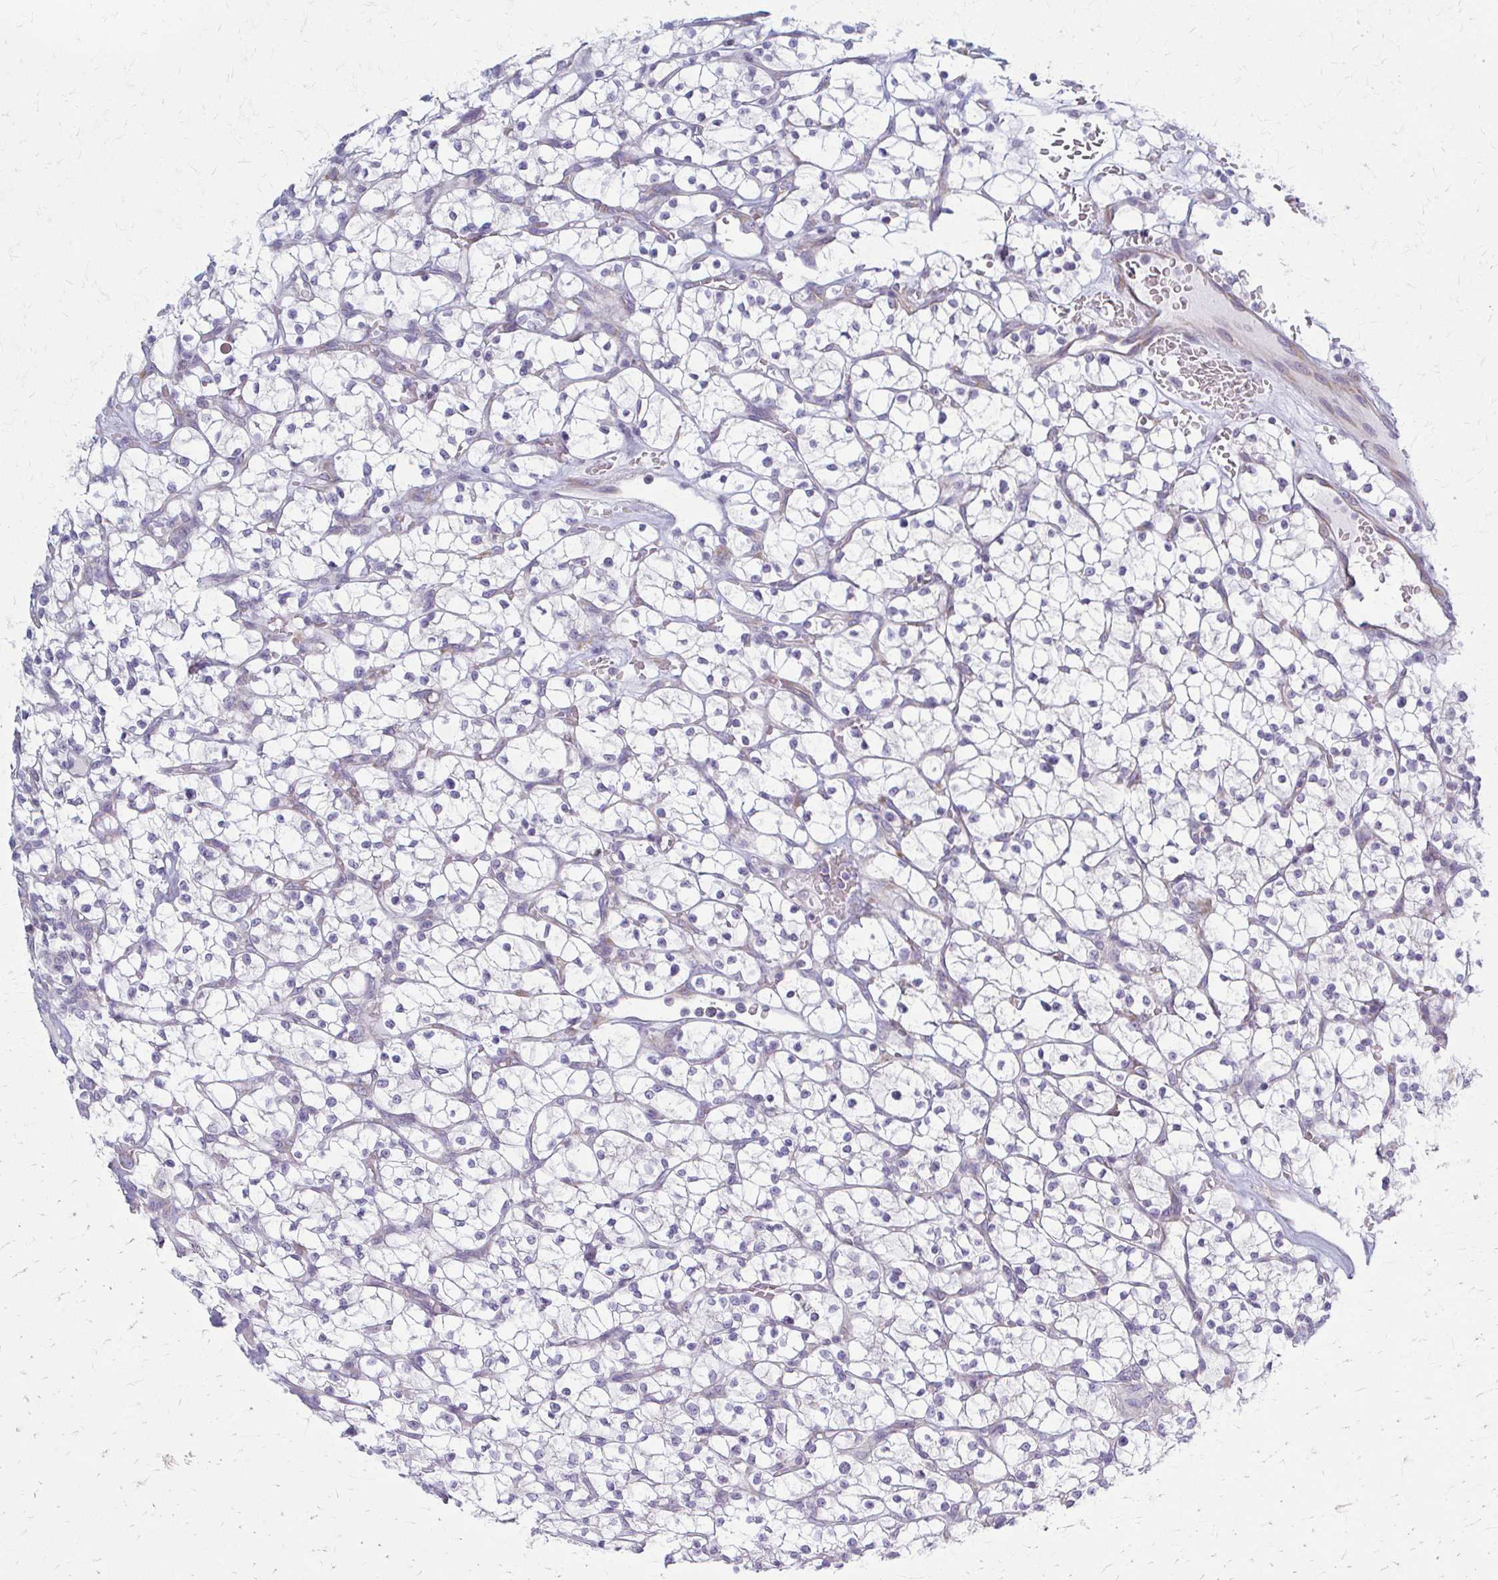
{"staining": {"intensity": "negative", "quantity": "none", "location": "none"}, "tissue": "renal cancer", "cell_type": "Tumor cells", "image_type": "cancer", "snomed": [{"axis": "morphology", "description": "Adenocarcinoma, NOS"}, {"axis": "topography", "description": "Kidney"}], "caption": "DAB immunohistochemical staining of renal cancer (adenocarcinoma) reveals no significant expression in tumor cells.", "gene": "PRKRA", "patient": {"sex": "female", "age": 64}}